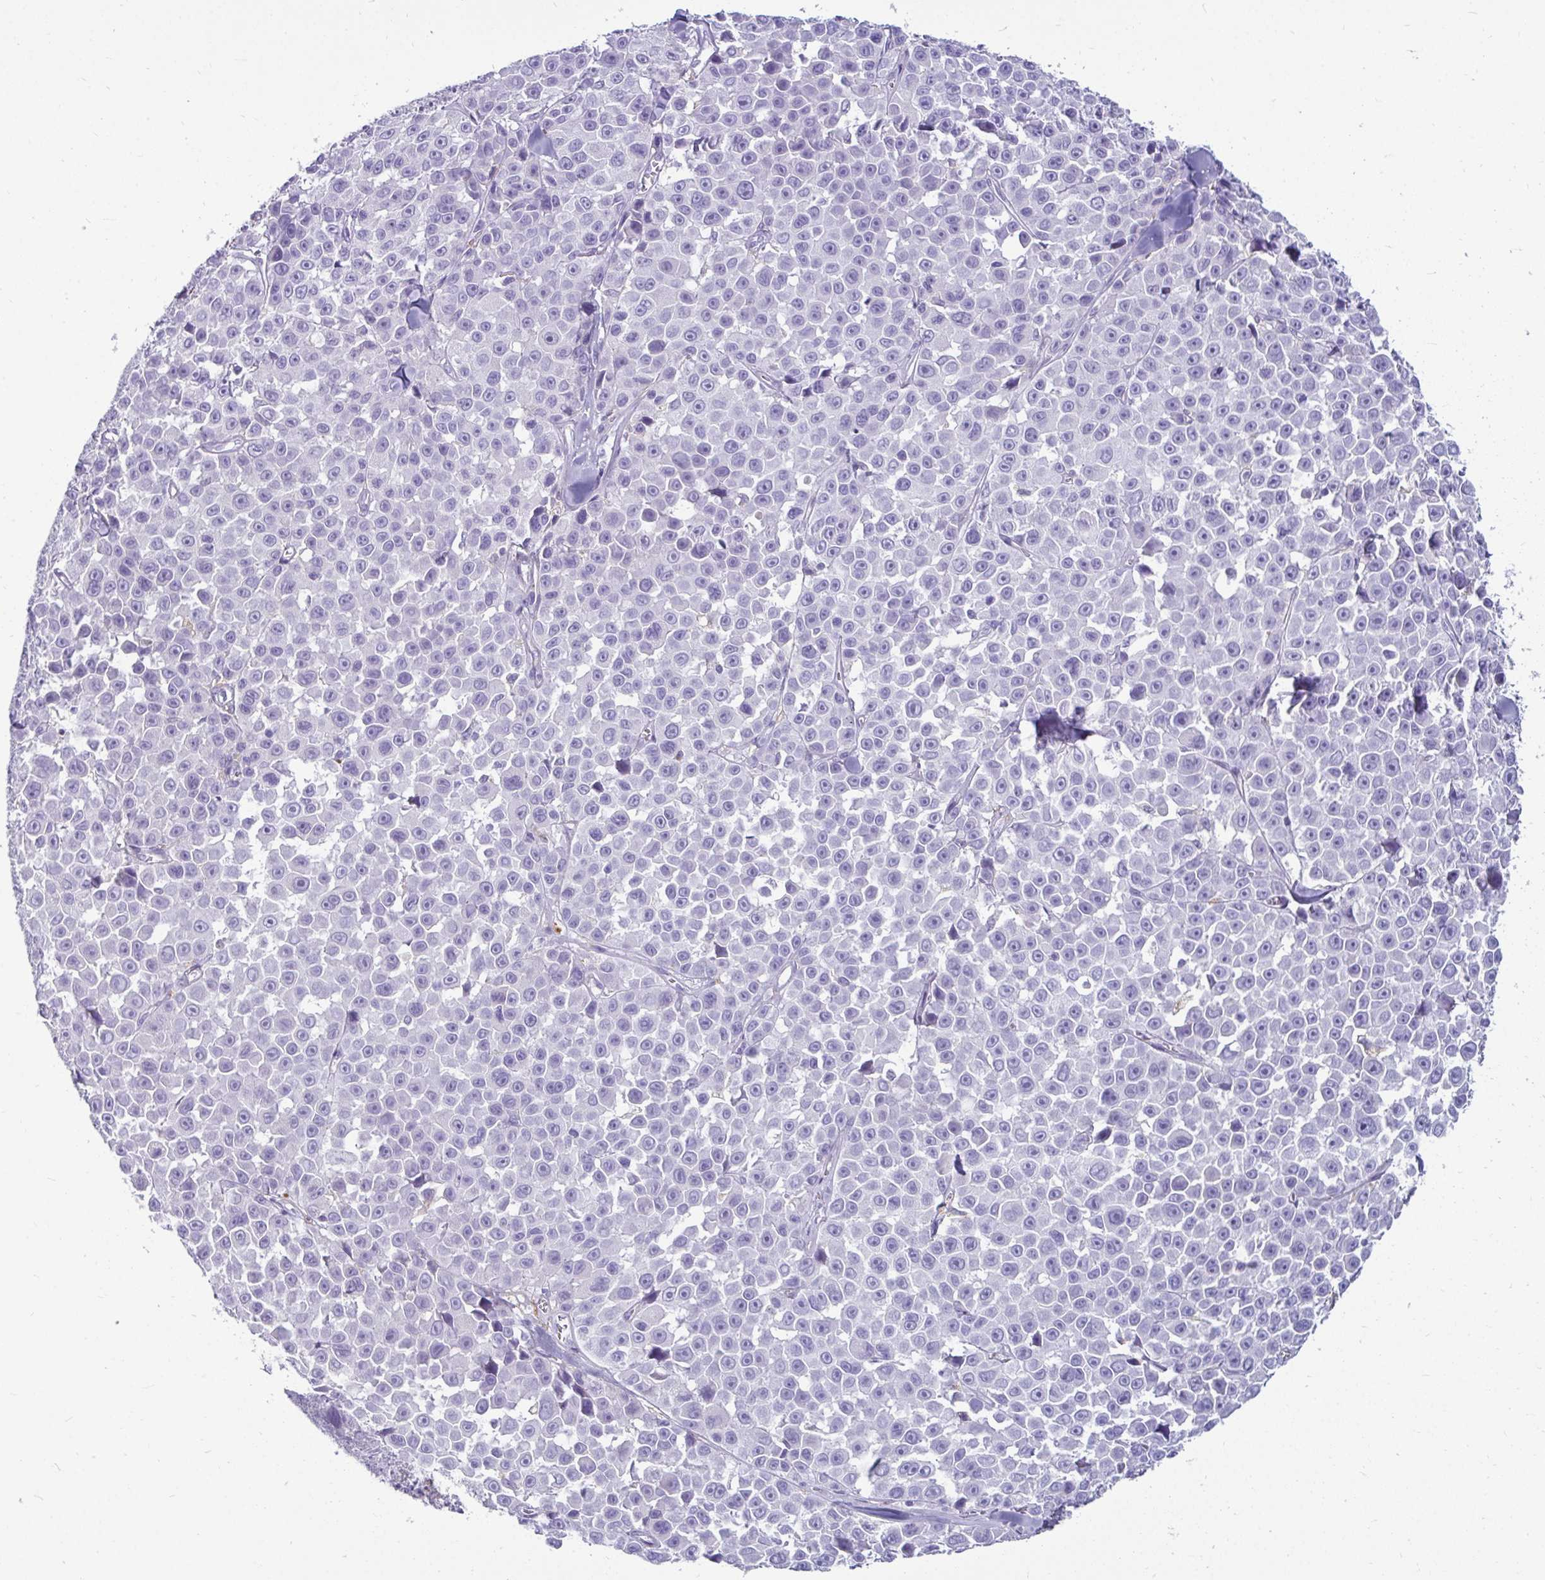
{"staining": {"intensity": "negative", "quantity": "none", "location": "none"}, "tissue": "melanoma", "cell_type": "Tumor cells", "image_type": "cancer", "snomed": [{"axis": "morphology", "description": "Malignant melanoma, NOS"}, {"axis": "topography", "description": "Skin"}], "caption": "This is a photomicrograph of IHC staining of melanoma, which shows no staining in tumor cells. (Brightfield microscopy of DAB immunohistochemistry at high magnification).", "gene": "CTSZ", "patient": {"sex": "female", "age": 66}}